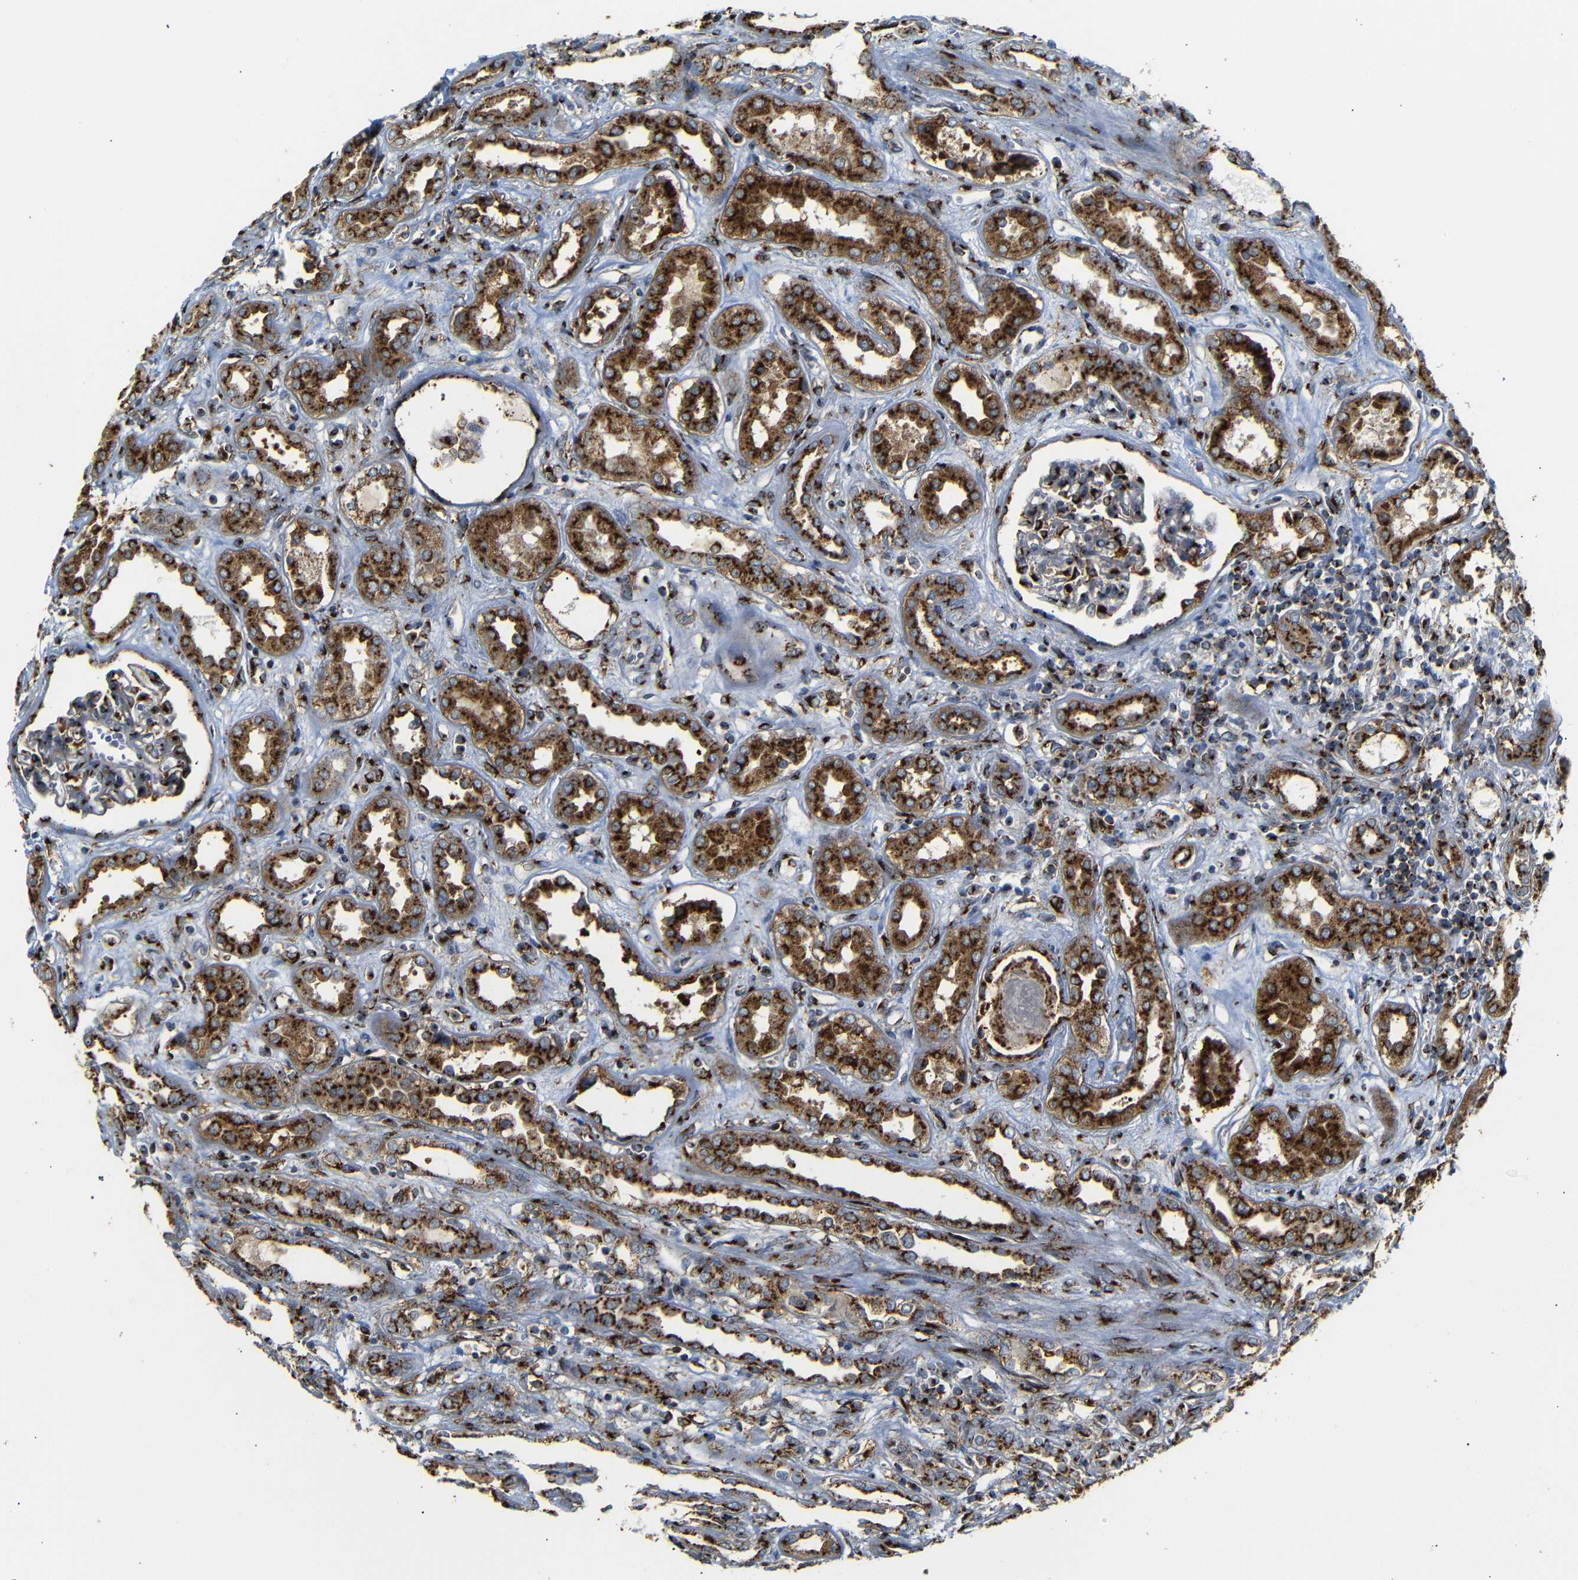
{"staining": {"intensity": "strong", "quantity": ">75%", "location": "cytoplasmic/membranous"}, "tissue": "kidney", "cell_type": "Cells in glomeruli", "image_type": "normal", "snomed": [{"axis": "morphology", "description": "Normal tissue, NOS"}, {"axis": "topography", "description": "Kidney"}], "caption": "Protein expression analysis of benign kidney exhibits strong cytoplasmic/membranous staining in approximately >75% of cells in glomeruli. (brown staining indicates protein expression, while blue staining denotes nuclei).", "gene": "TGOLN2", "patient": {"sex": "male", "age": 59}}